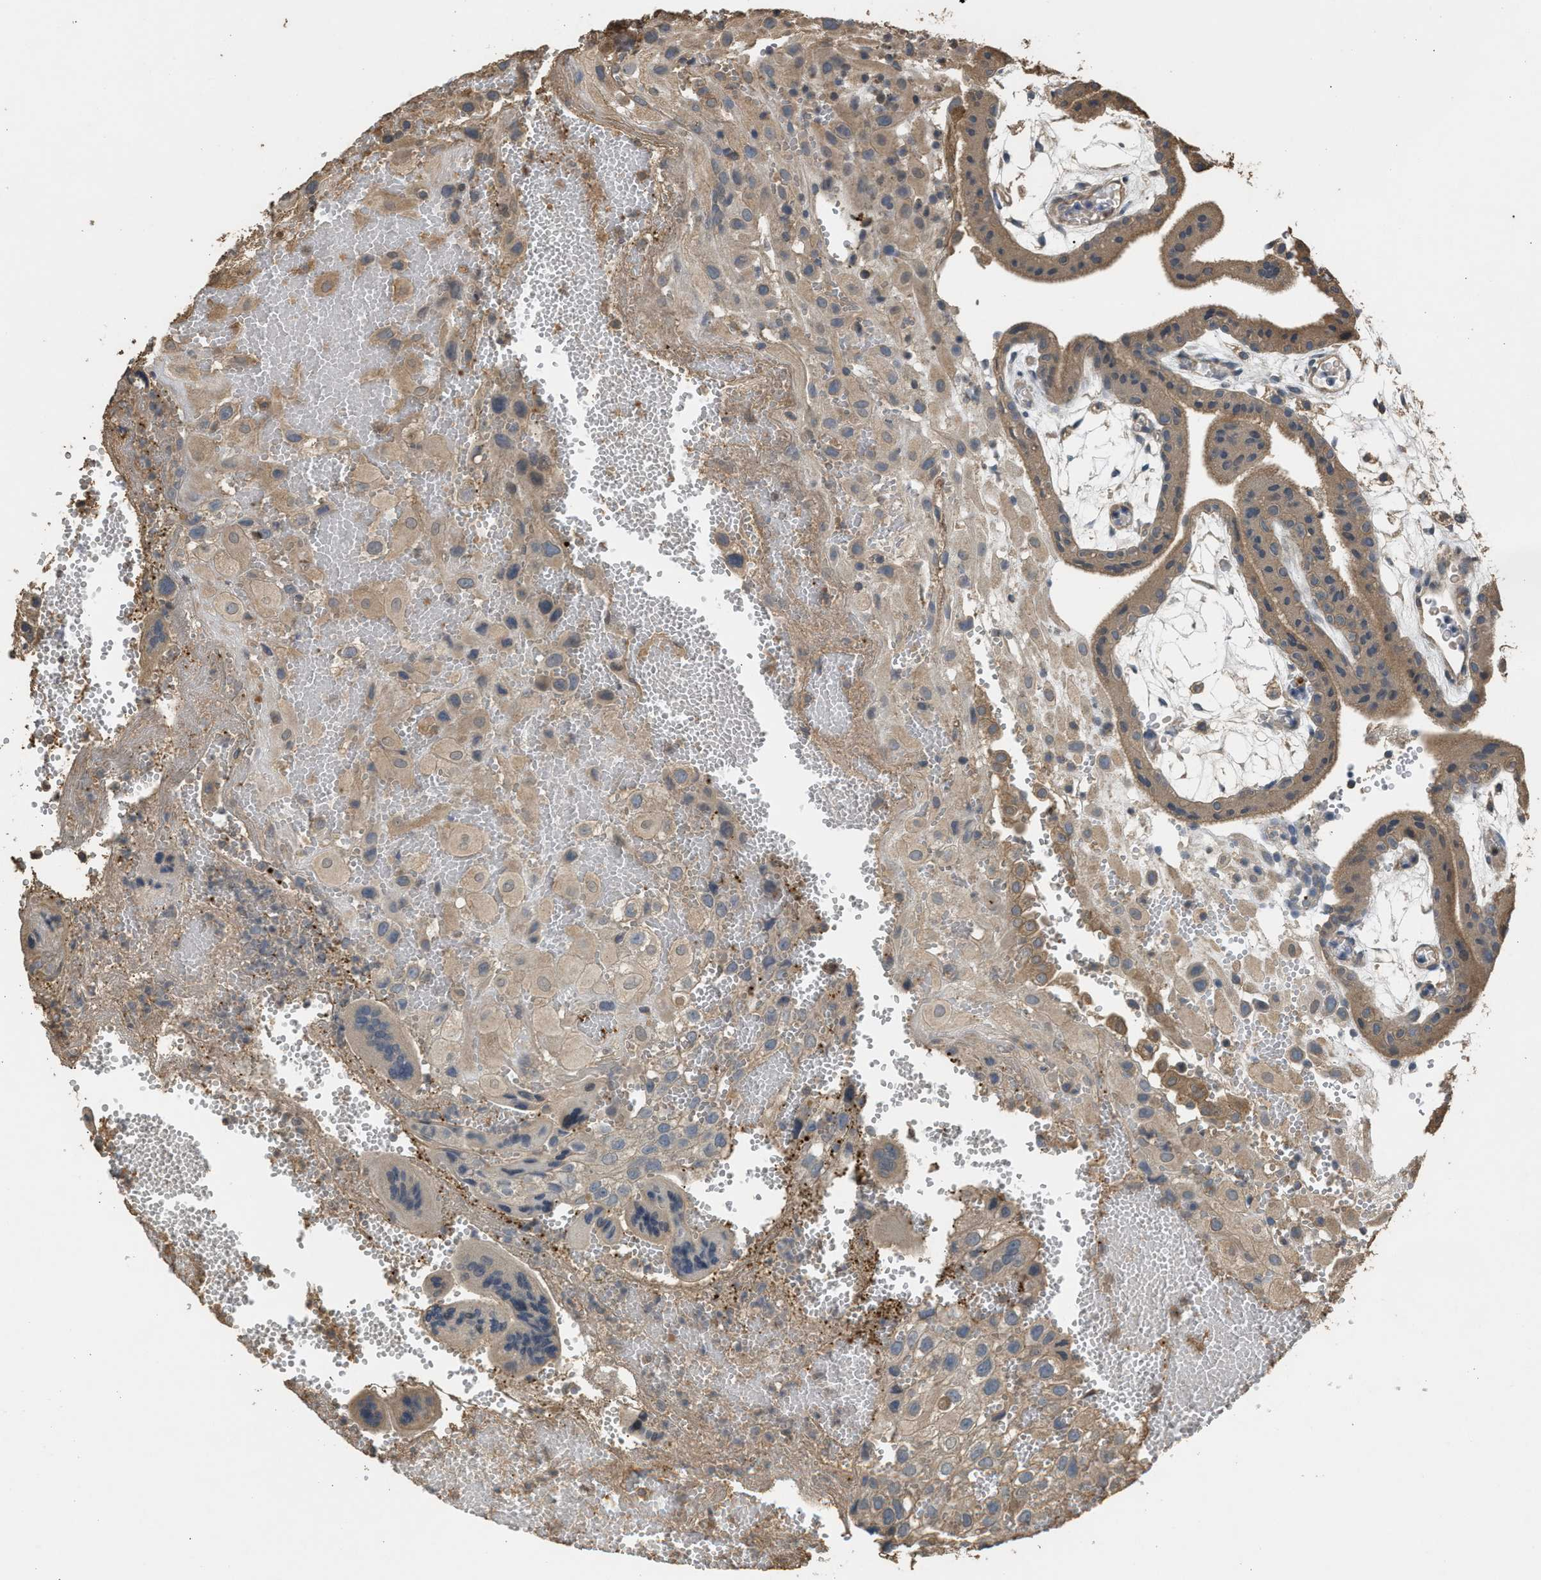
{"staining": {"intensity": "moderate", "quantity": ">75%", "location": "cytoplasmic/membranous"}, "tissue": "placenta", "cell_type": "Decidual cells", "image_type": "normal", "snomed": [{"axis": "morphology", "description": "Normal tissue, NOS"}, {"axis": "topography", "description": "Placenta"}], "caption": "Immunohistochemical staining of benign placenta exhibits medium levels of moderate cytoplasmic/membranous positivity in approximately >75% of decidual cells. (IHC, brightfield microscopy, high magnification).", "gene": "ARHGDIA", "patient": {"sex": "female", "age": 18}}